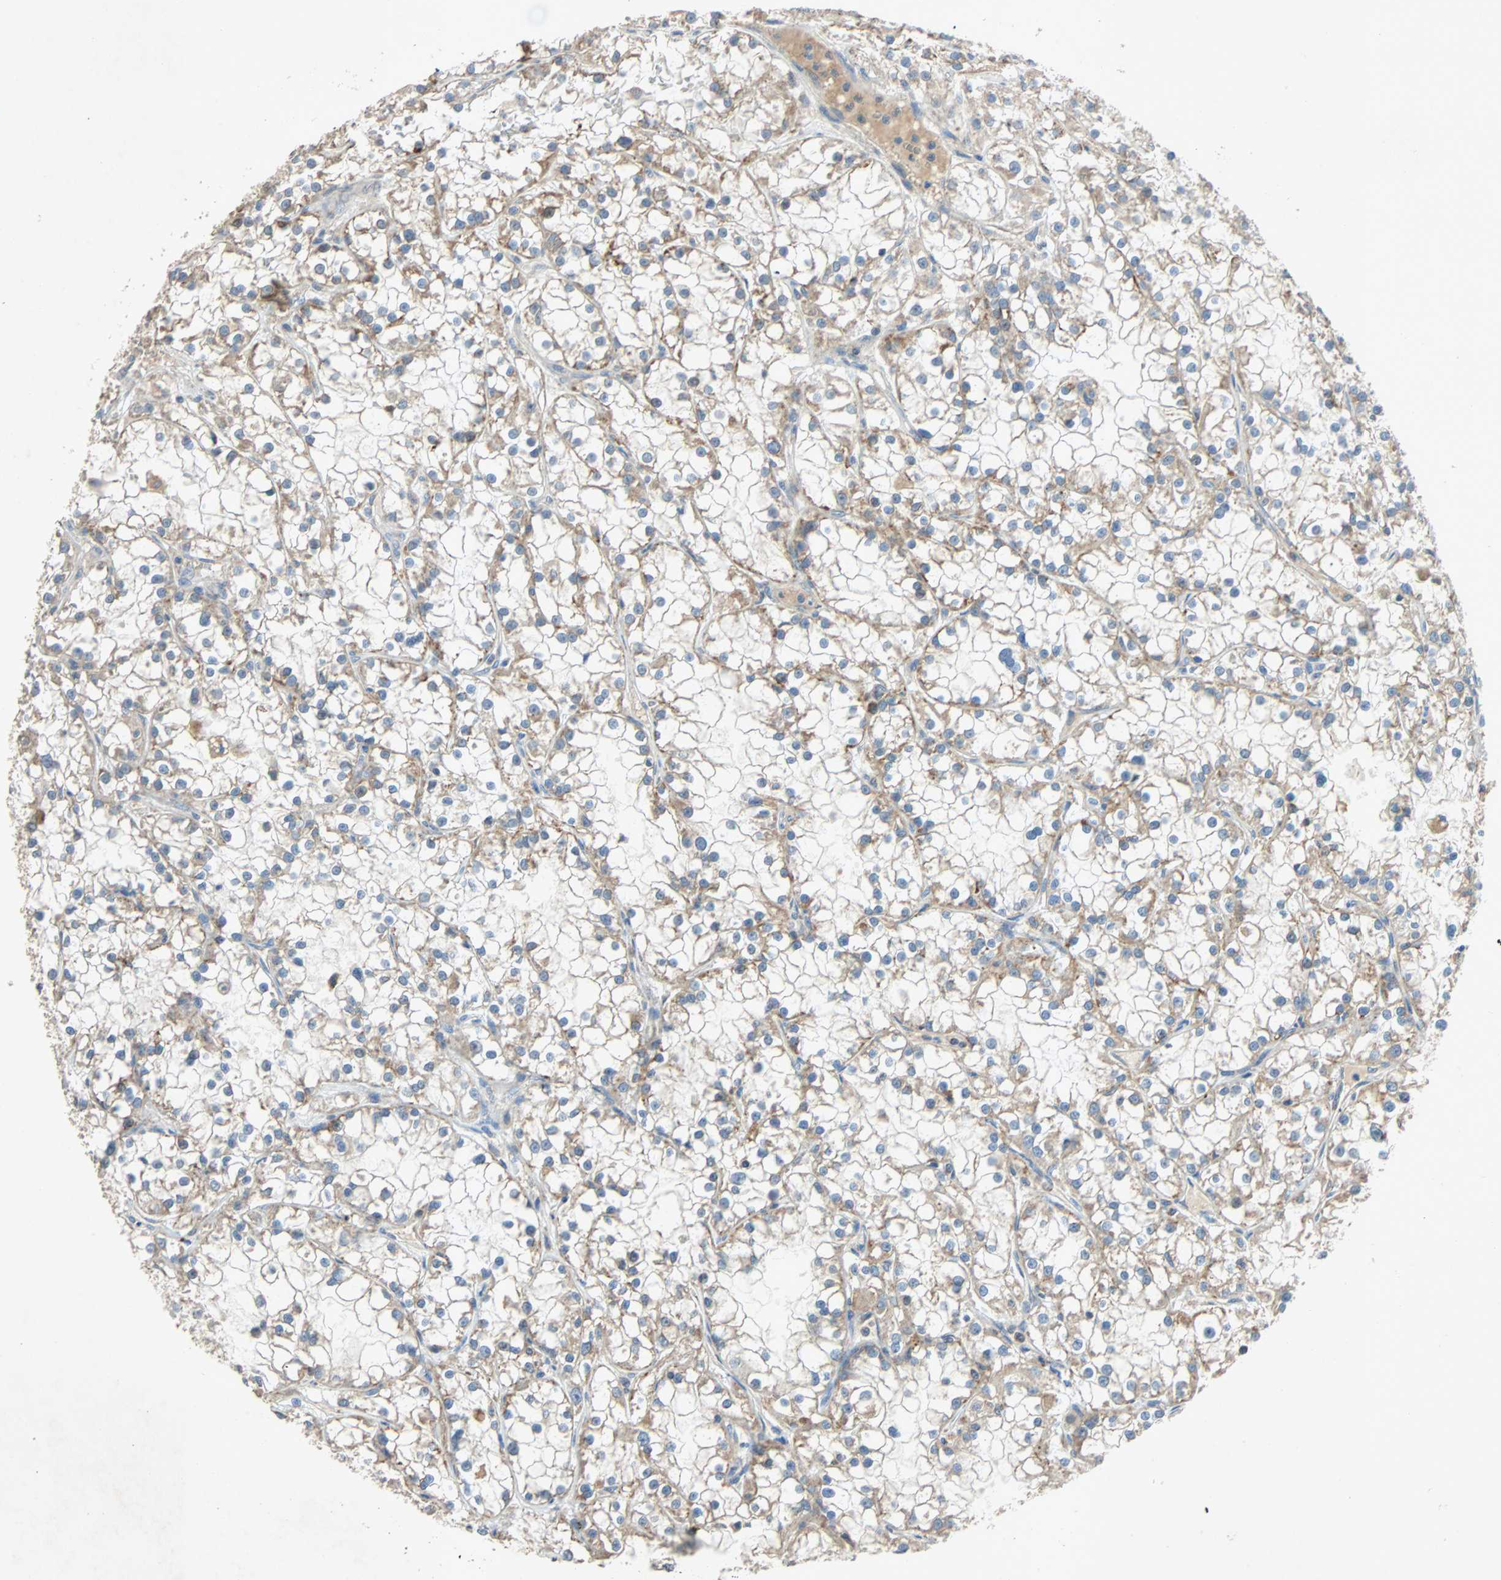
{"staining": {"intensity": "moderate", "quantity": ">75%", "location": "cytoplasmic/membranous"}, "tissue": "renal cancer", "cell_type": "Tumor cells", "image_type": "cancer", "snomed": [{"axis": "morphology", "description": "Adenocarcinoma, NOS"}, {"axis": "topography", "description": "Kidney"}], "caption": "This histopathology image exhibits renal cancer (adenocarcinoma) stained with IHC to label a protein in brown. The cytoplasmic/membranous of tumor cells show moderate positivity for the protein. Nuclei are counter-stained blue.", "gene": "XYLT1", "patient": {"sex": "female", "age": 52}}